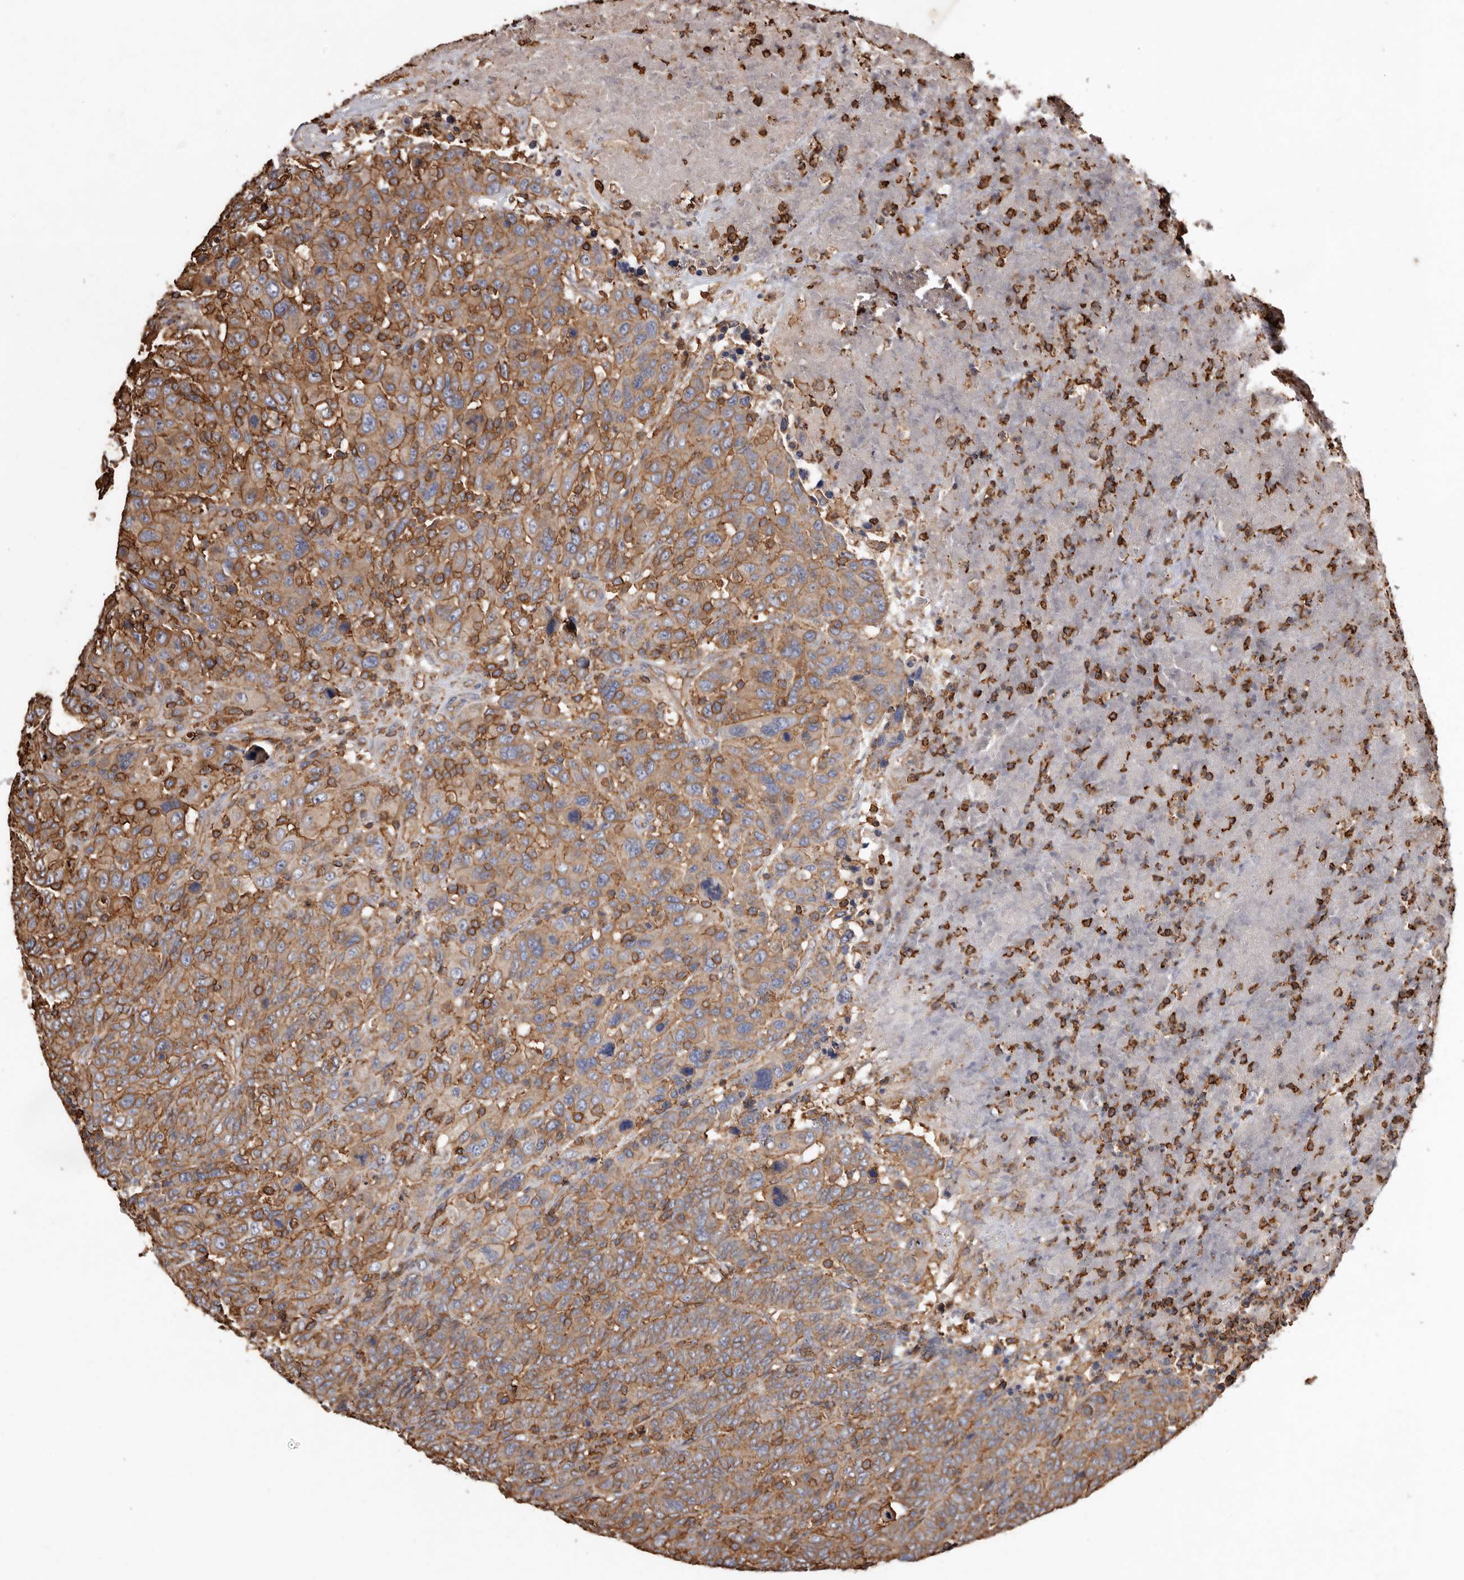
{"staining": {"intensity": "moderate", "quantity": ">75%", "location": "cytoplasmic/membranous"}, "tissue": "breast cancer", "cell_type": "Tumor cells", "image_type": "cancer", "snomed": [{"axis": "morphology", "description": "Duct carcinoma"}, {"axis": "topography", "description": "Breast"}], "caption": "A histopathology image of breast cancer stained for a protein exhibits moderate cytoplasmic/membranous brown staining in tumor cells.", "gene": "COQ8B", "patient": {"sex": "female", "age": 37}}